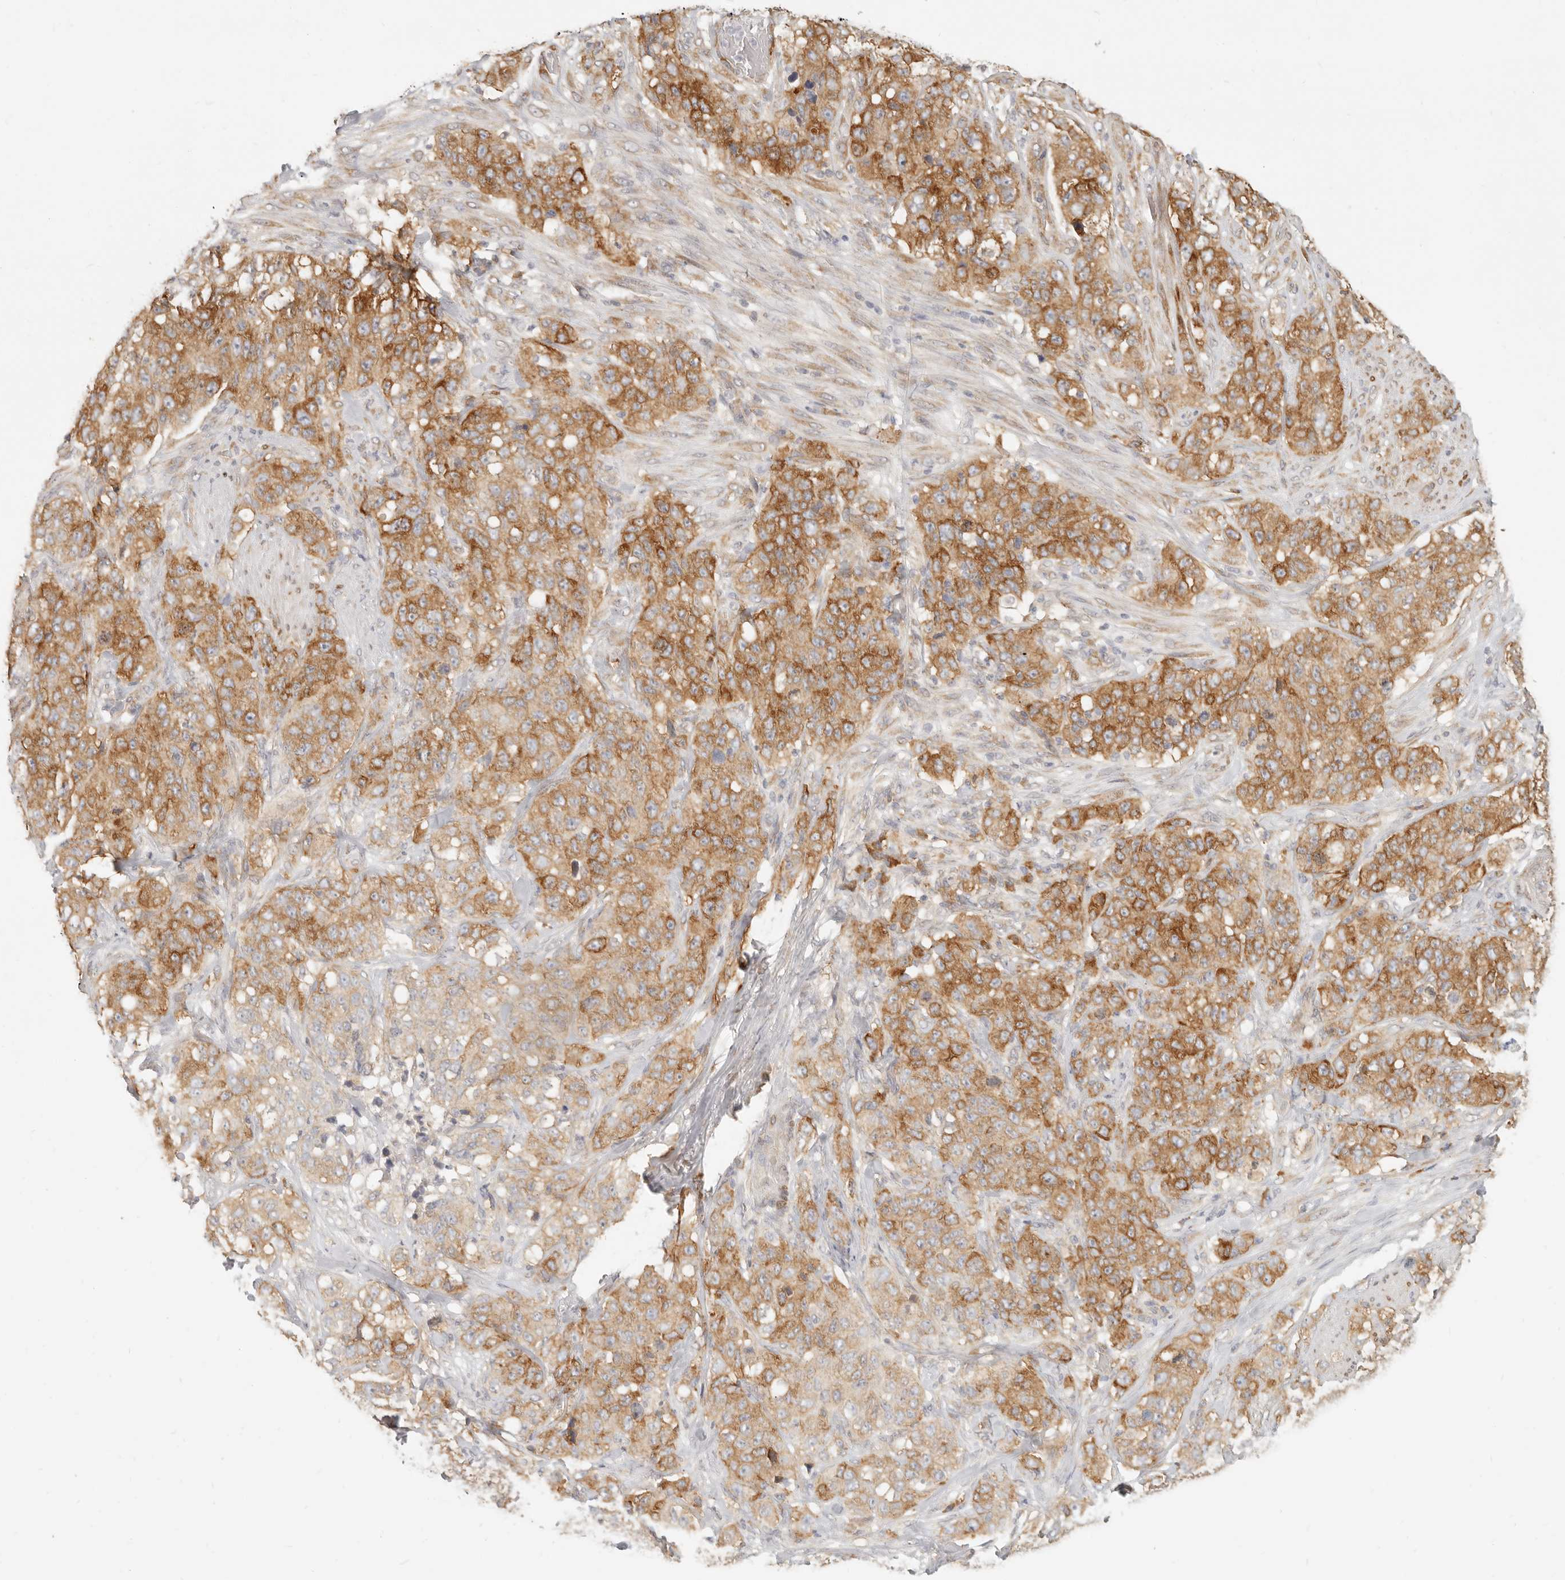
{"staining": {"intensity": "moderate", "quantity": ">75%", "location": "cytoplasmic/membranous"}, "tissue": "stomach cancer", "cell_type": "Tumor cells", "image_type": "cancer", "snomed": [{"axis": "morphology", "description": "Adenocarcinoma, NOS"}, {"axis": "topography", "description": "Stomach"}], "caption": "Protein staining of stomach cancer tissue reveals moderate cytoplasmic/membranous staining in approximately >75% of tumor cells.", "gene": "PABPC4", "patient": {"sex": "male", "age": 48}}